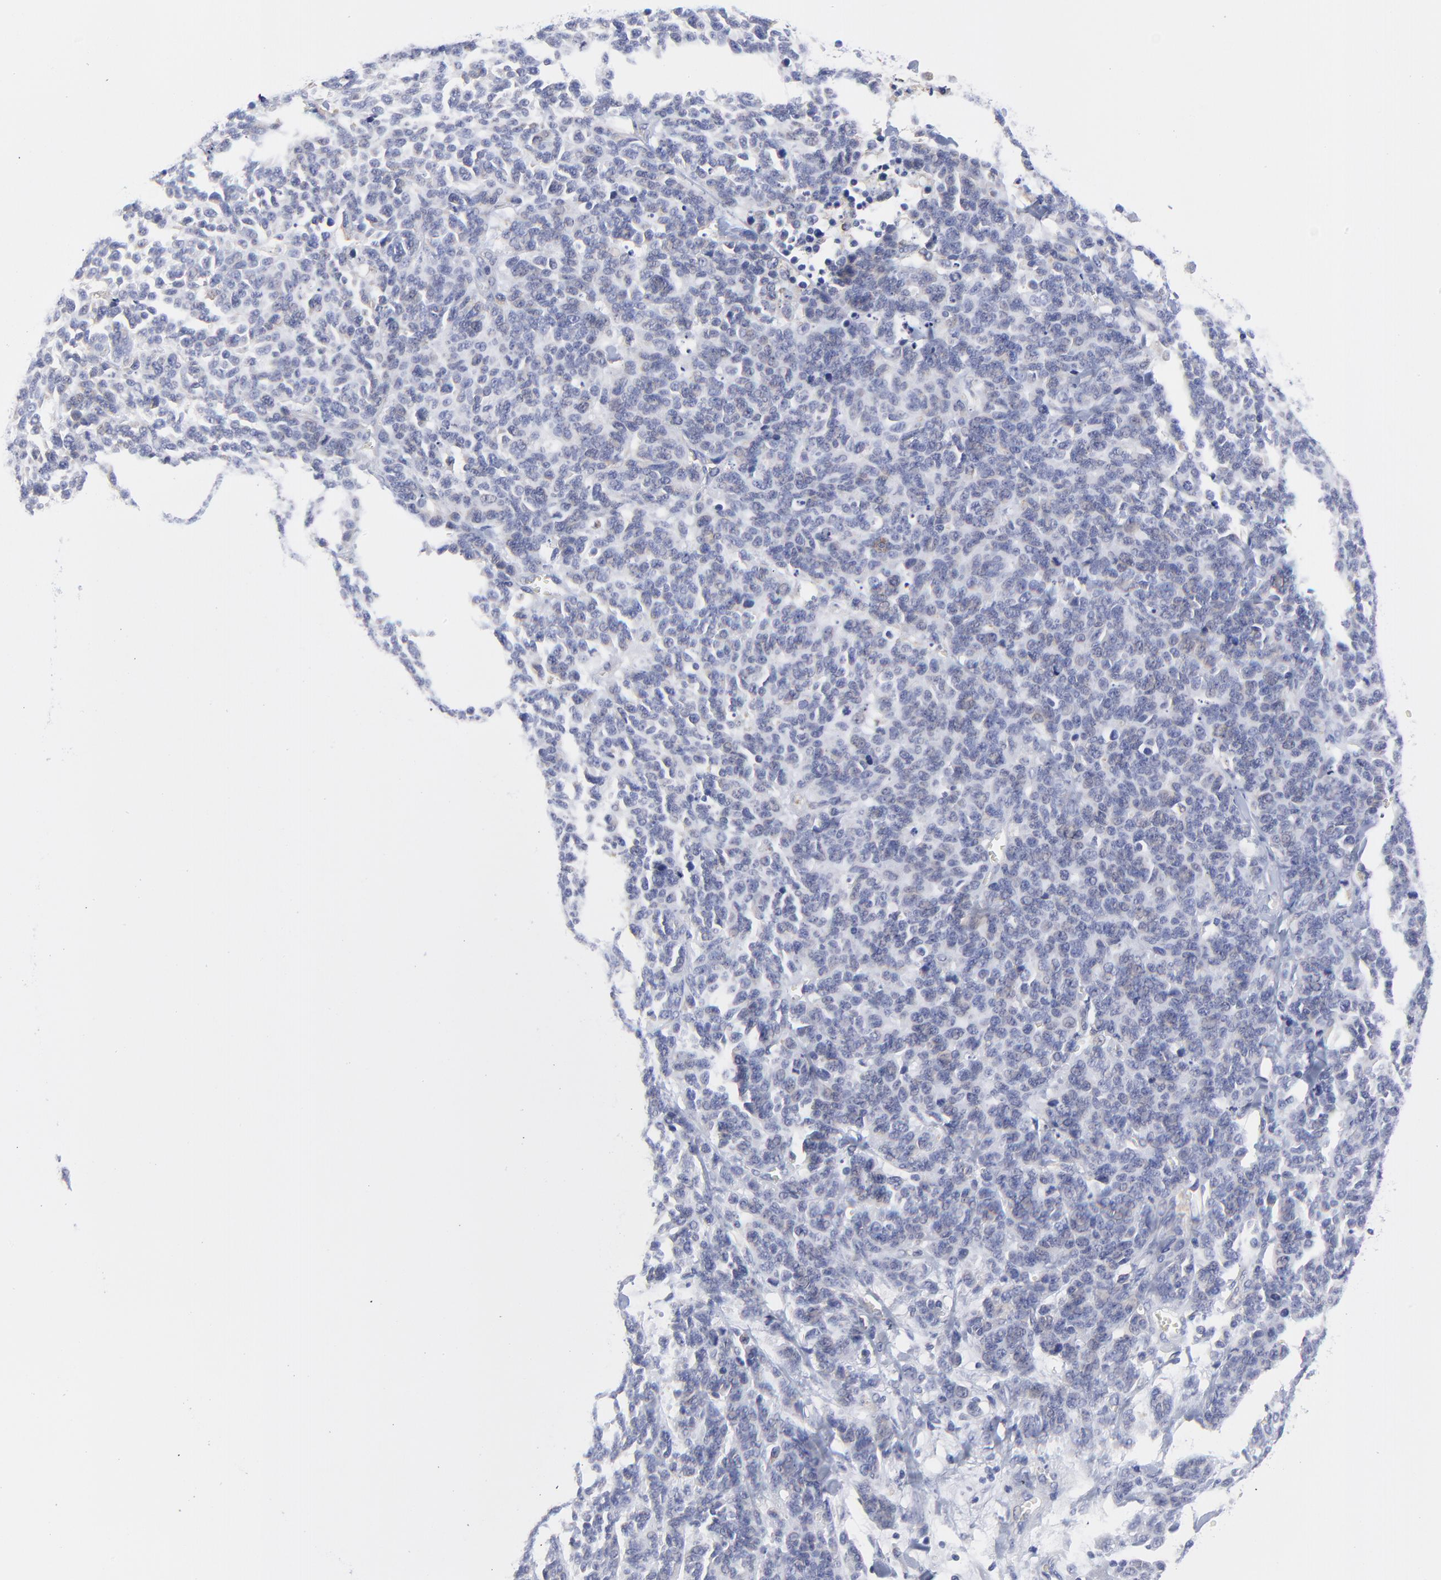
{"staining": {"intensity": "negative", "quantity": "none", "location": "none"}, "tissue": "lung cancer", "cell_type": "Tumor cells", "image_type": "cancer", "snomed": [{"axis": "morphology", "description": "Neoplasm, malignant, NOS"}, {"axis": "topography", "description": "Lung"}], "caption": "DAB (3,3'-diaminobenzidine) immunohistochemical staining of human lung malignant neoplasm shows no significant expression in tumor cells.", "gene": "MOSPD2", "patient": {"sex": "female", "age": 58}}